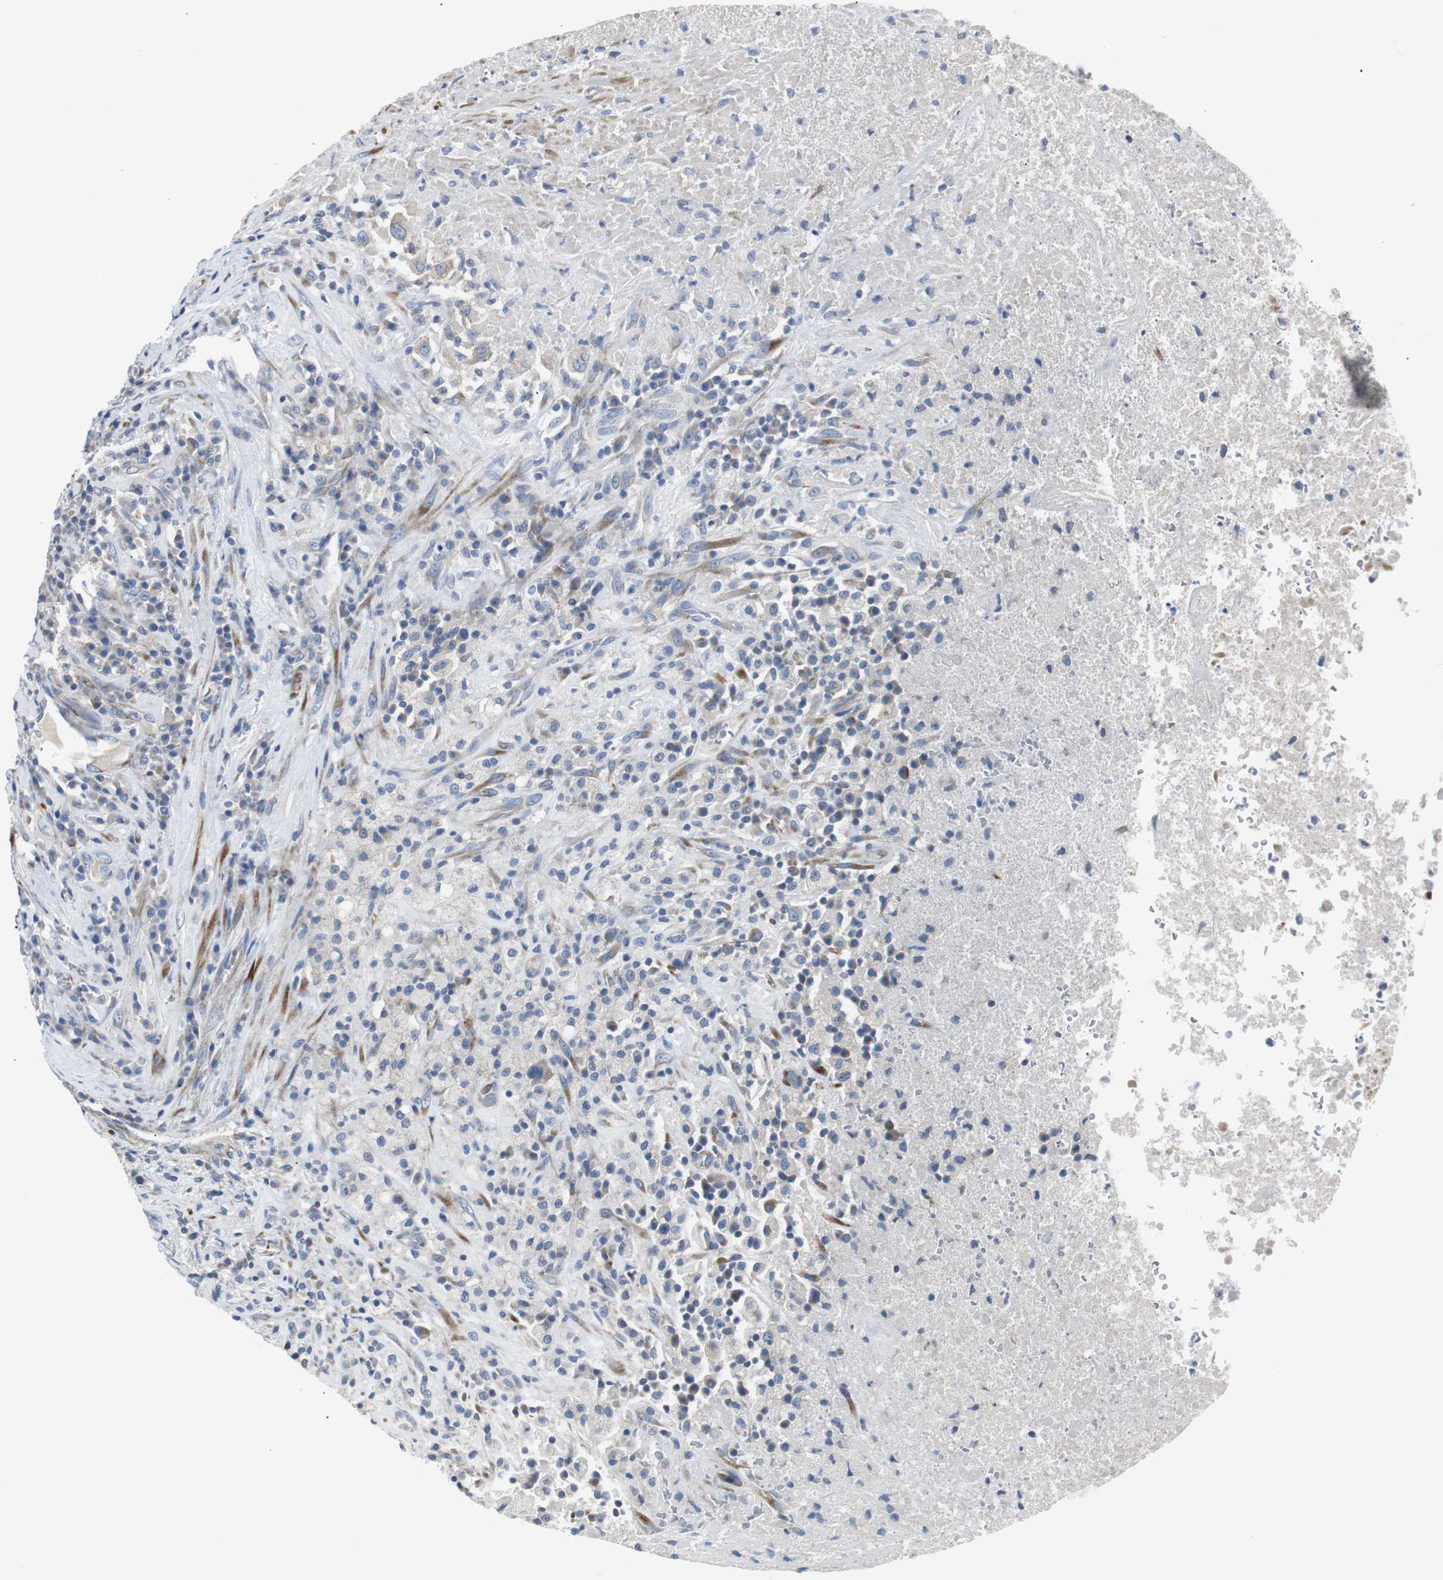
{"staining": {"intensity": "moderate", "quantity": ">75%", "location": "cytoplasmic/membranous"}, "tissue": "testis cancer", "cell_type": "Tumor cells", "image_type": "cancer", "snomed": [{"axis": "morphology", "description": "Necrosis, NOS"}, {"axis": "morphology", "description": "Carcinoma, Embryonal, NOS"}, {"axis": "topography", "description": "Testis"}], "caption": "IHC histopathology image of human testis cancer stained for a protein (brown), which displays medium levels of moderate cytoplasmic/membranous staining in about >75% of tumor cells.", "gene": "BBC3", "patient": {"sex": "male", "age": 19}}